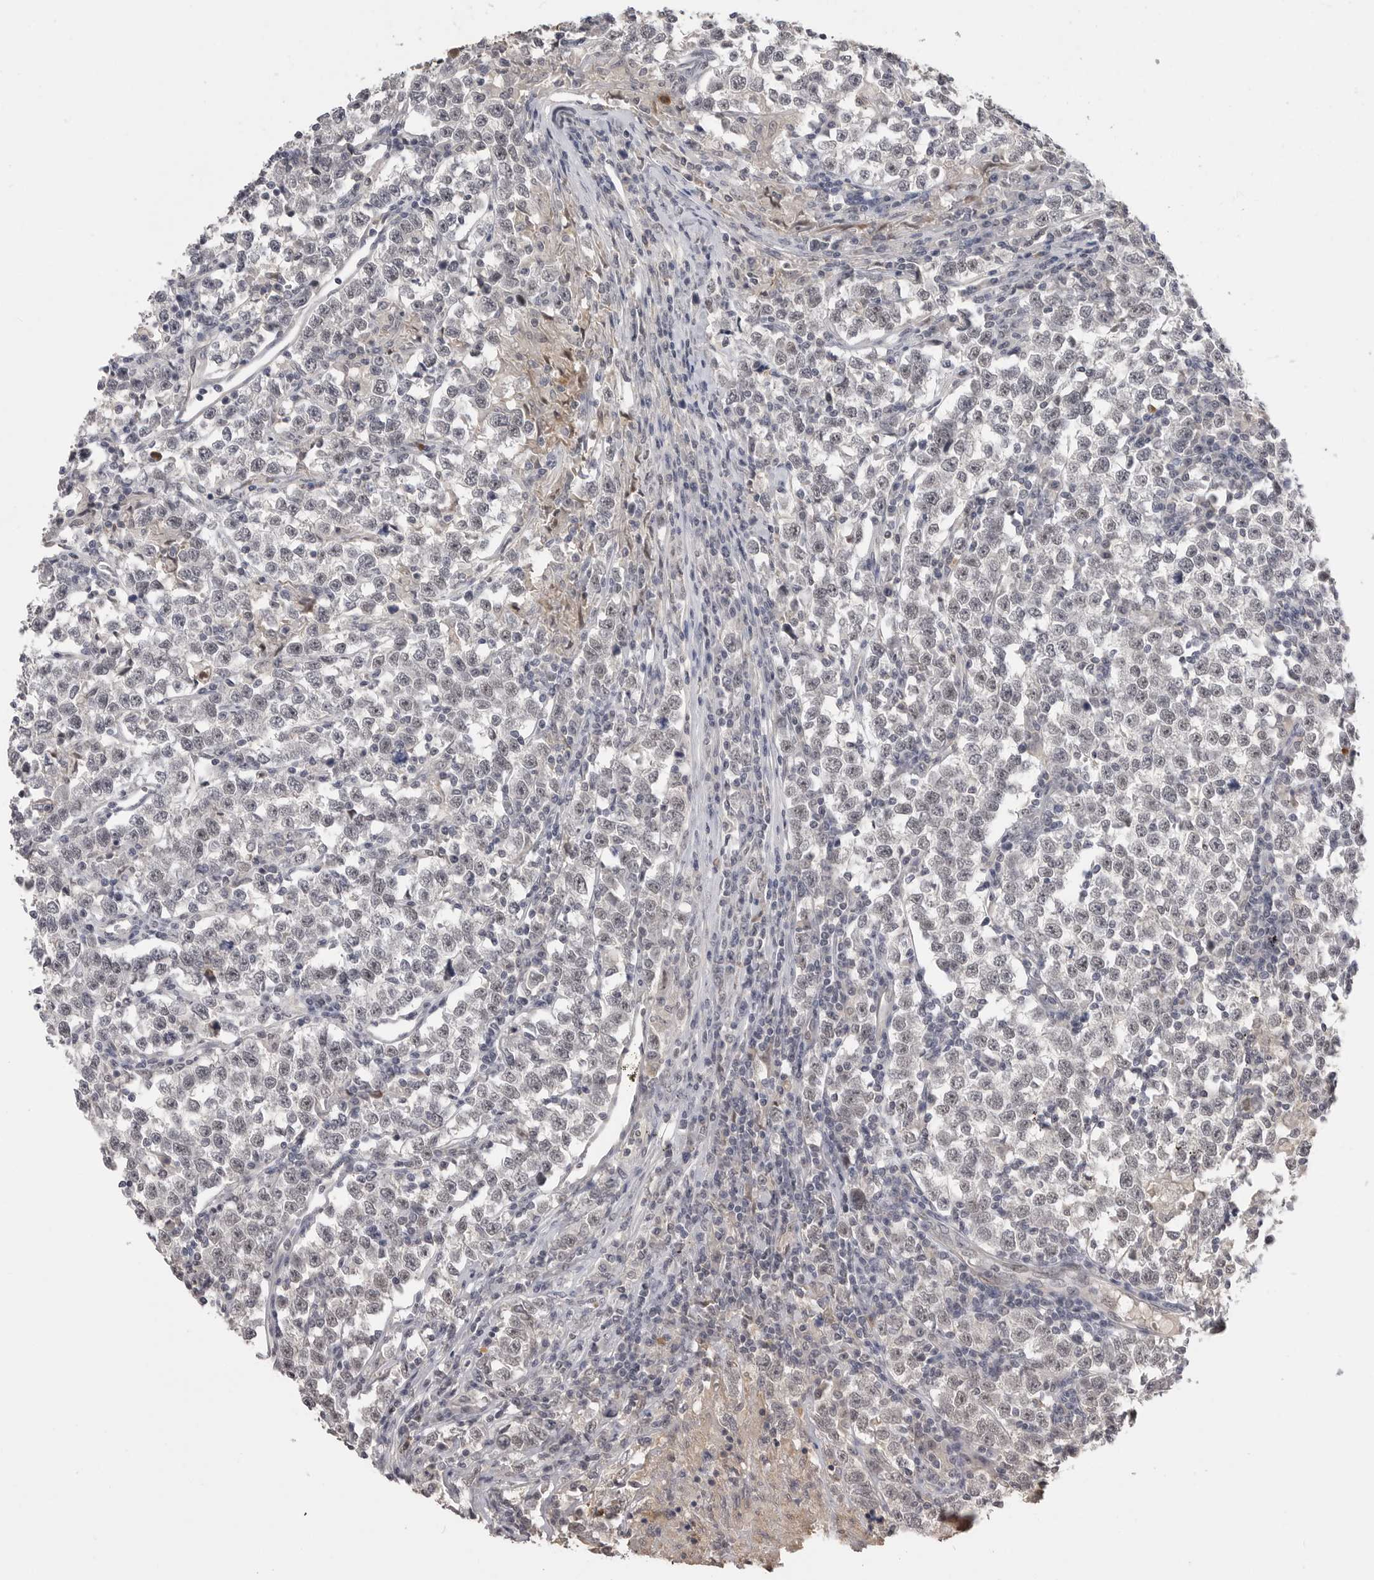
{"staining": {"intensity": "weak", "quantity": "25%-75%", "location": "nuclear"}, "tissue": "testis cancer", "cell_type": "Tumor cells", "image_type": "cancer", "snomed": [{"axis": "morphology", "description": "Normal tissue, NOS"}, {"axis": "morphology", "description": "Seminoma, NOS"}, {"axis": "topography", "description": "Testis"}], "caption": "Approximately 25%-75% of tumor cells in seminoma (testis) demonstrate weak nuclear protein positivity as visualized by brown immunohistochemical staining.", "gene": "PLEKHF1", "patient": {"sex": "male", "age": 43}}